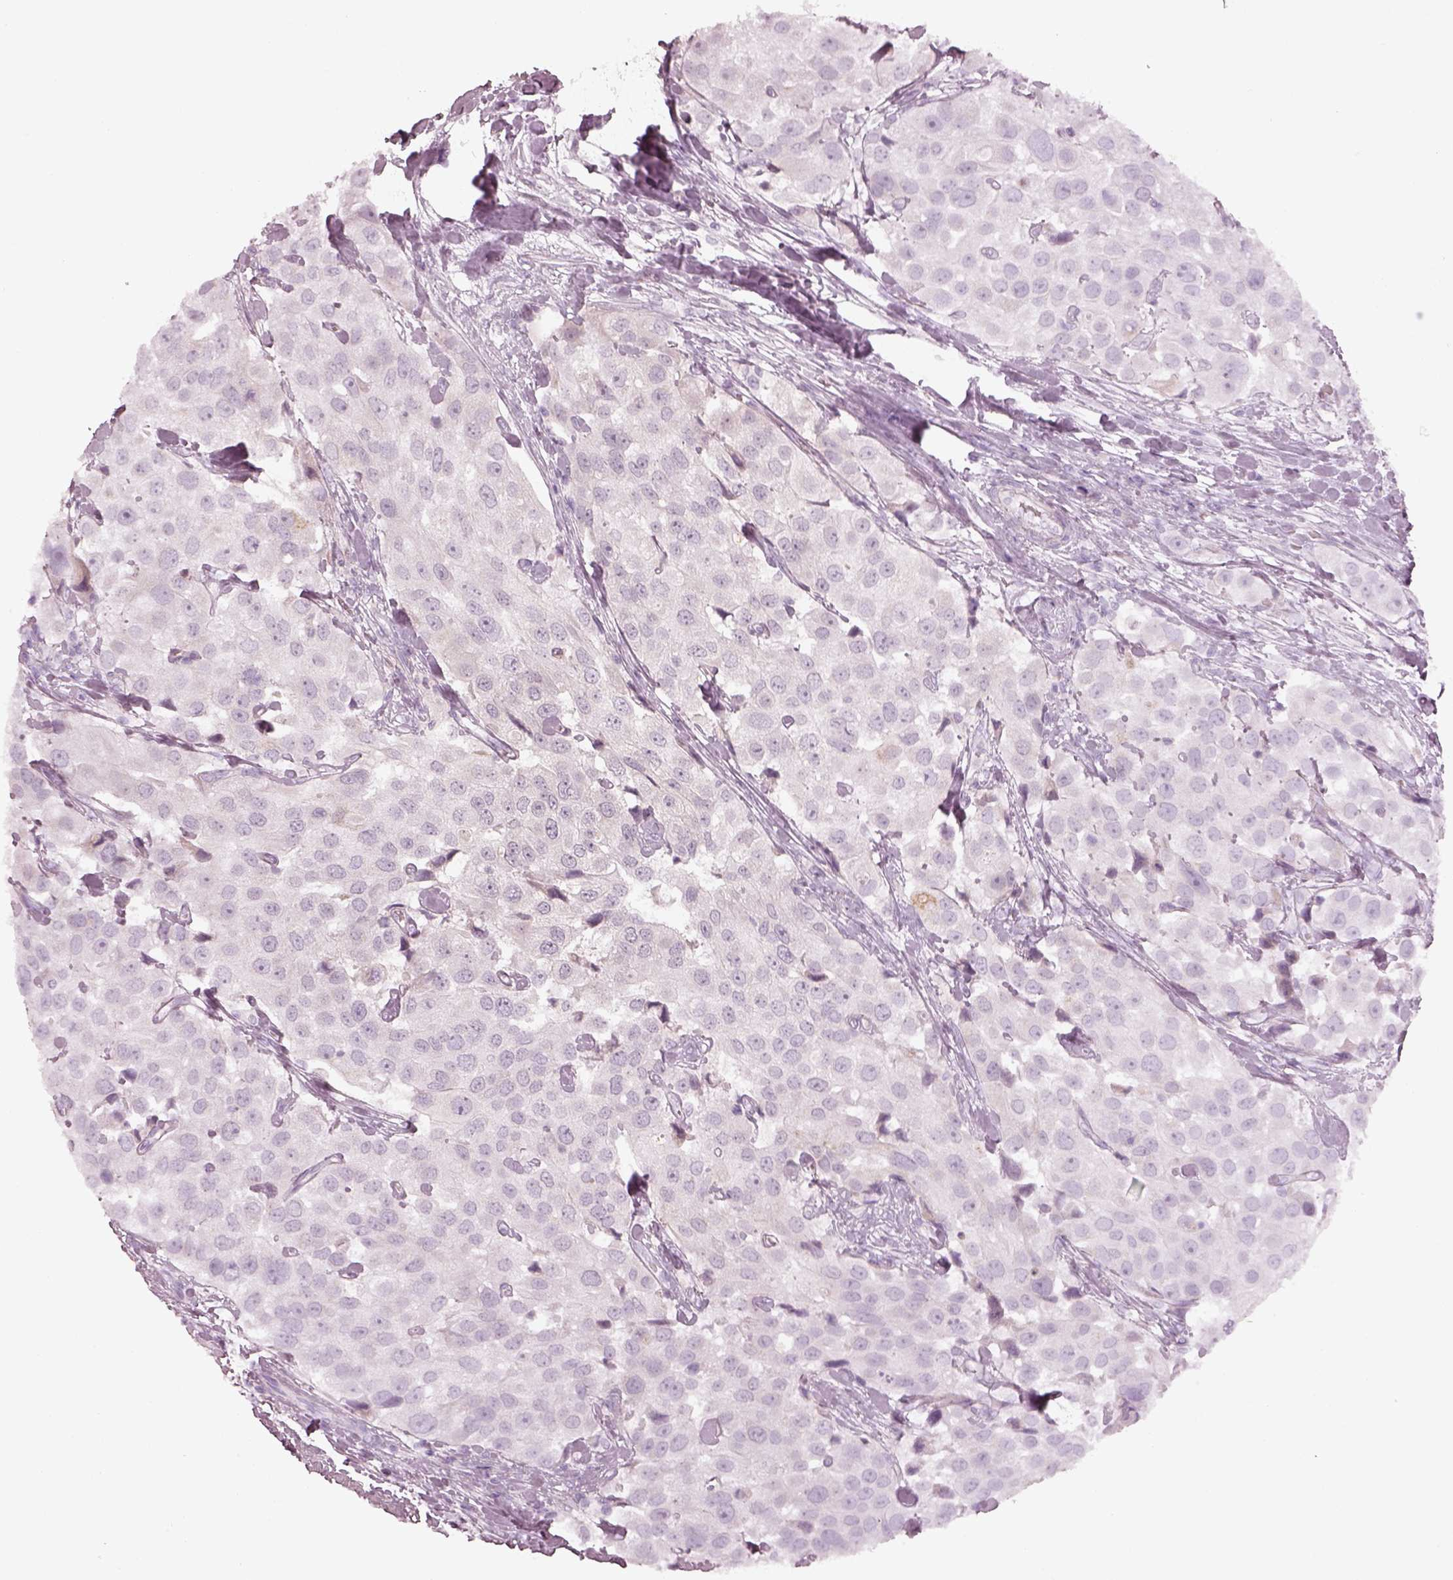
{"staining": {"intensity": "negative", "quantity": "none", "location": "none"}, "tissue": "urothelial cancer", "cell_type": "Tumor cells", "image_type": "cancer", "snomed": [{"axis": "morphology", "description": "Urothelial carcinoma, High grade"}, {"axis": "topography", "description": "Urinary bladder"}], "caption": "Urothelial cancer was stained to show a protein in brown. There is no significant positivity in tumor cells. The staining is performed using DAB (3,3'-diaminobenzidine) brown chromogen with nuclei counter-stained in using hematoxylin.", "gene": "SPATA6L", "patient": {"sex": "female", "age": 64}}